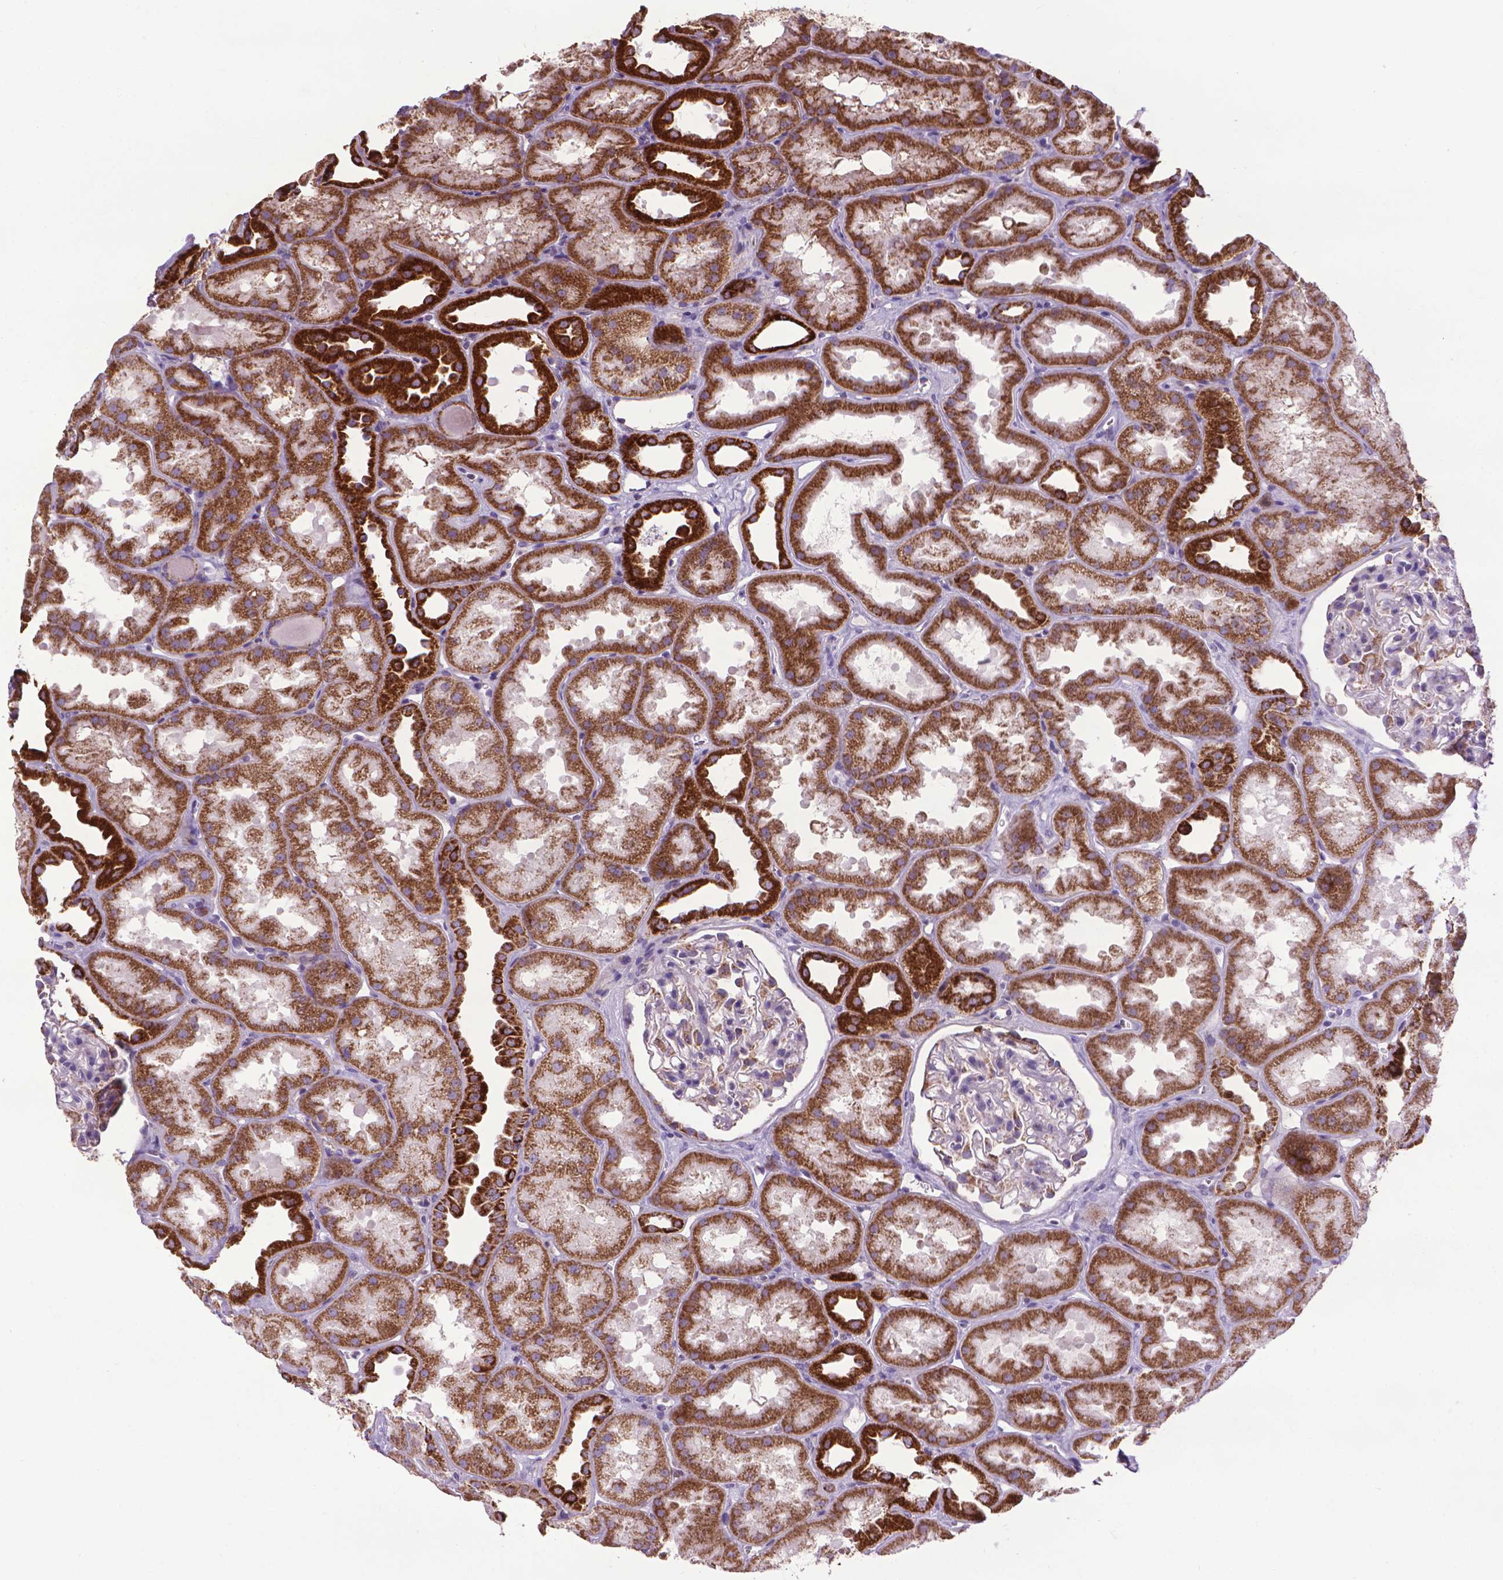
{"staining": {"intensity": "moderate", "quantity": "<25%", "location": "cytoplasmic/membranous"}, "tissue": "kidney", "cell_type": "Cells in glomeruli", "image_type": "normal", "snomed": [{"axis": "morphology", "description": "Normal tissue, NOS"}, {"axis": "topography", "description": "Kidney"}], "caption": "Immunohistochemical staining of benign human kidney shows moderate cytoplasmic/membranous protein positivity in about <25% of cells in glomeruli. Ihc stains the protein in brown and the nuclei are stained blue.", "gene": "VDAC1", "patient": {"sex": "male", "age": 61}}